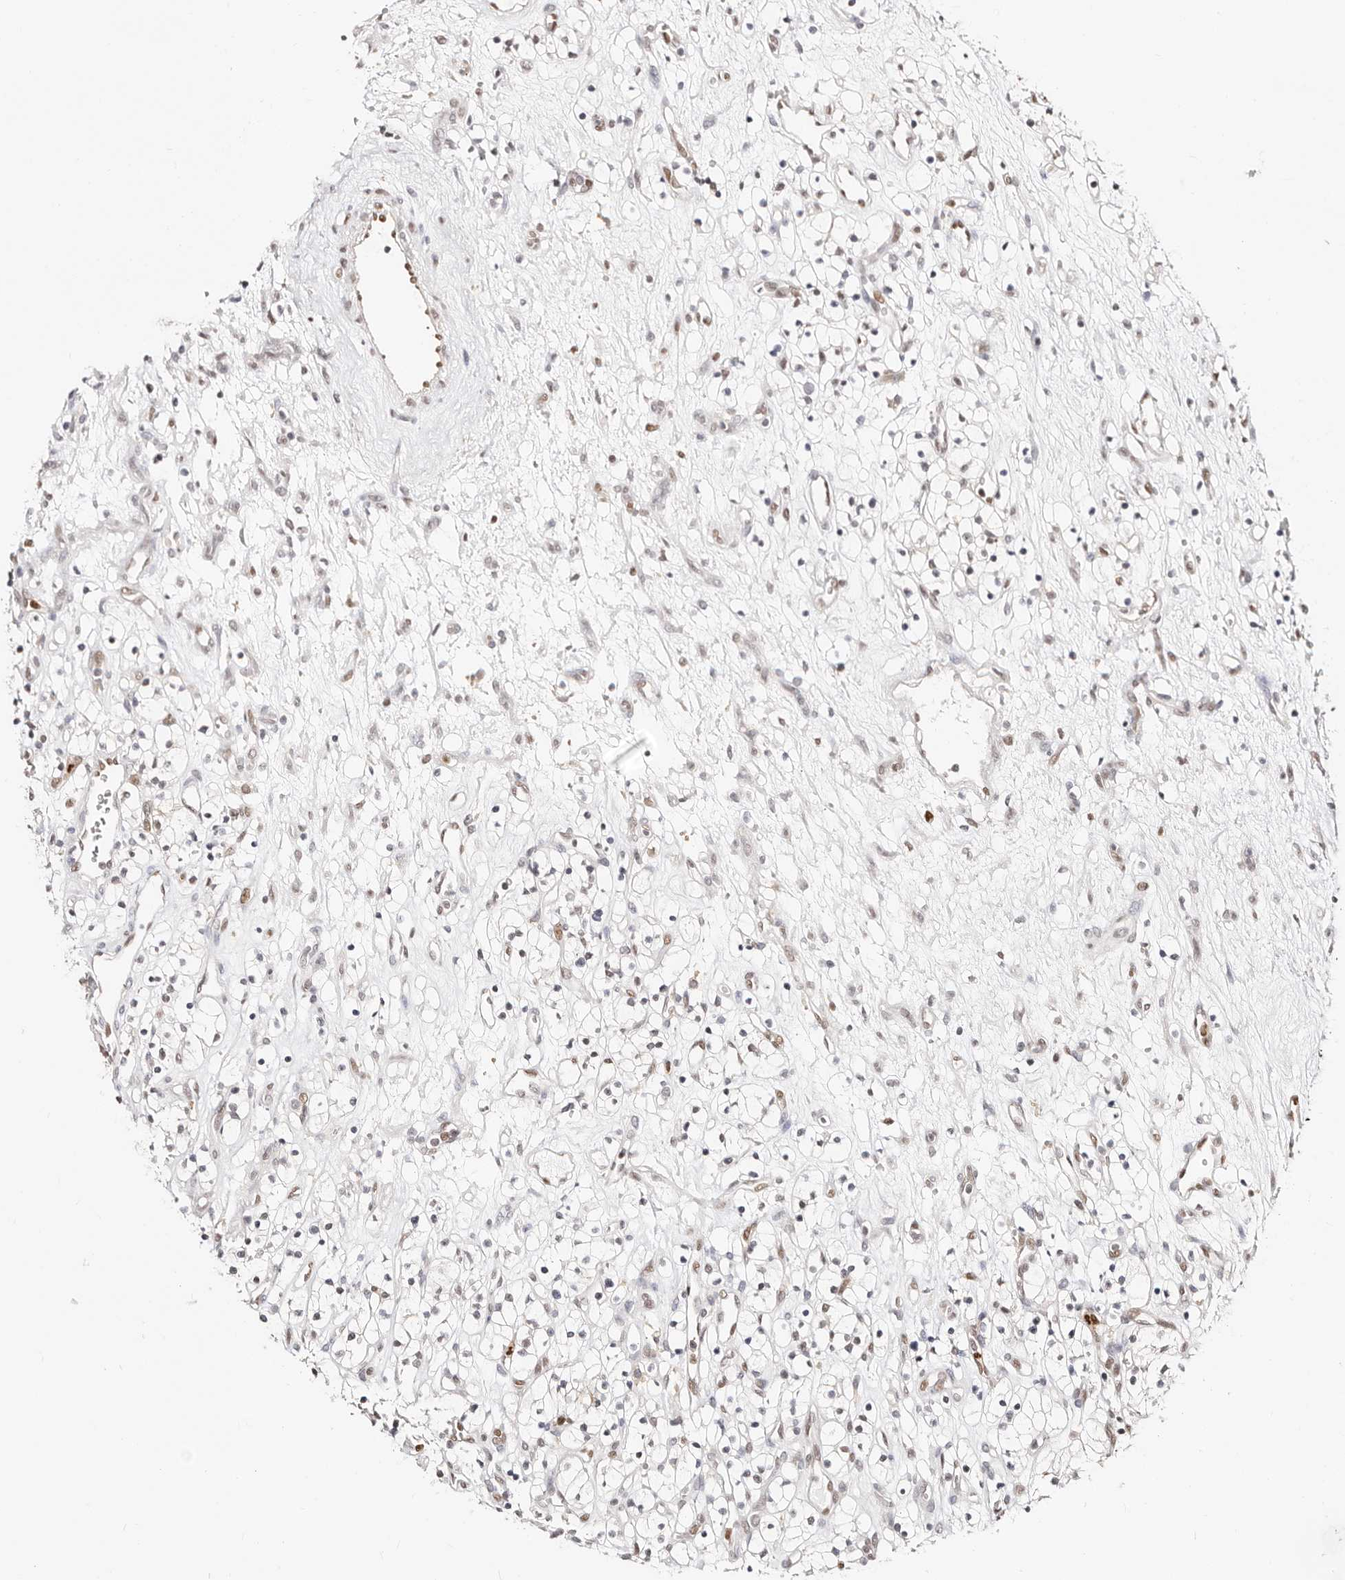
{"staining": {"intensity": "negative", "quantity": "none", "location": "none"}, "tissue": "renal cancer", "cell_type": "Tumor cells", "image_type": "cancer", "snomed": [{"axis": "morphology", "description": "Adenocarcinoma, NOS"}, {"axis": "topography", "description": "Kidney"}], "caption": "Tumor cells are negative for brown protein staining in renal cancer (adenocarcinoma).", "gene": "TKT", "patient": {"sex": "female", "age": 57}}